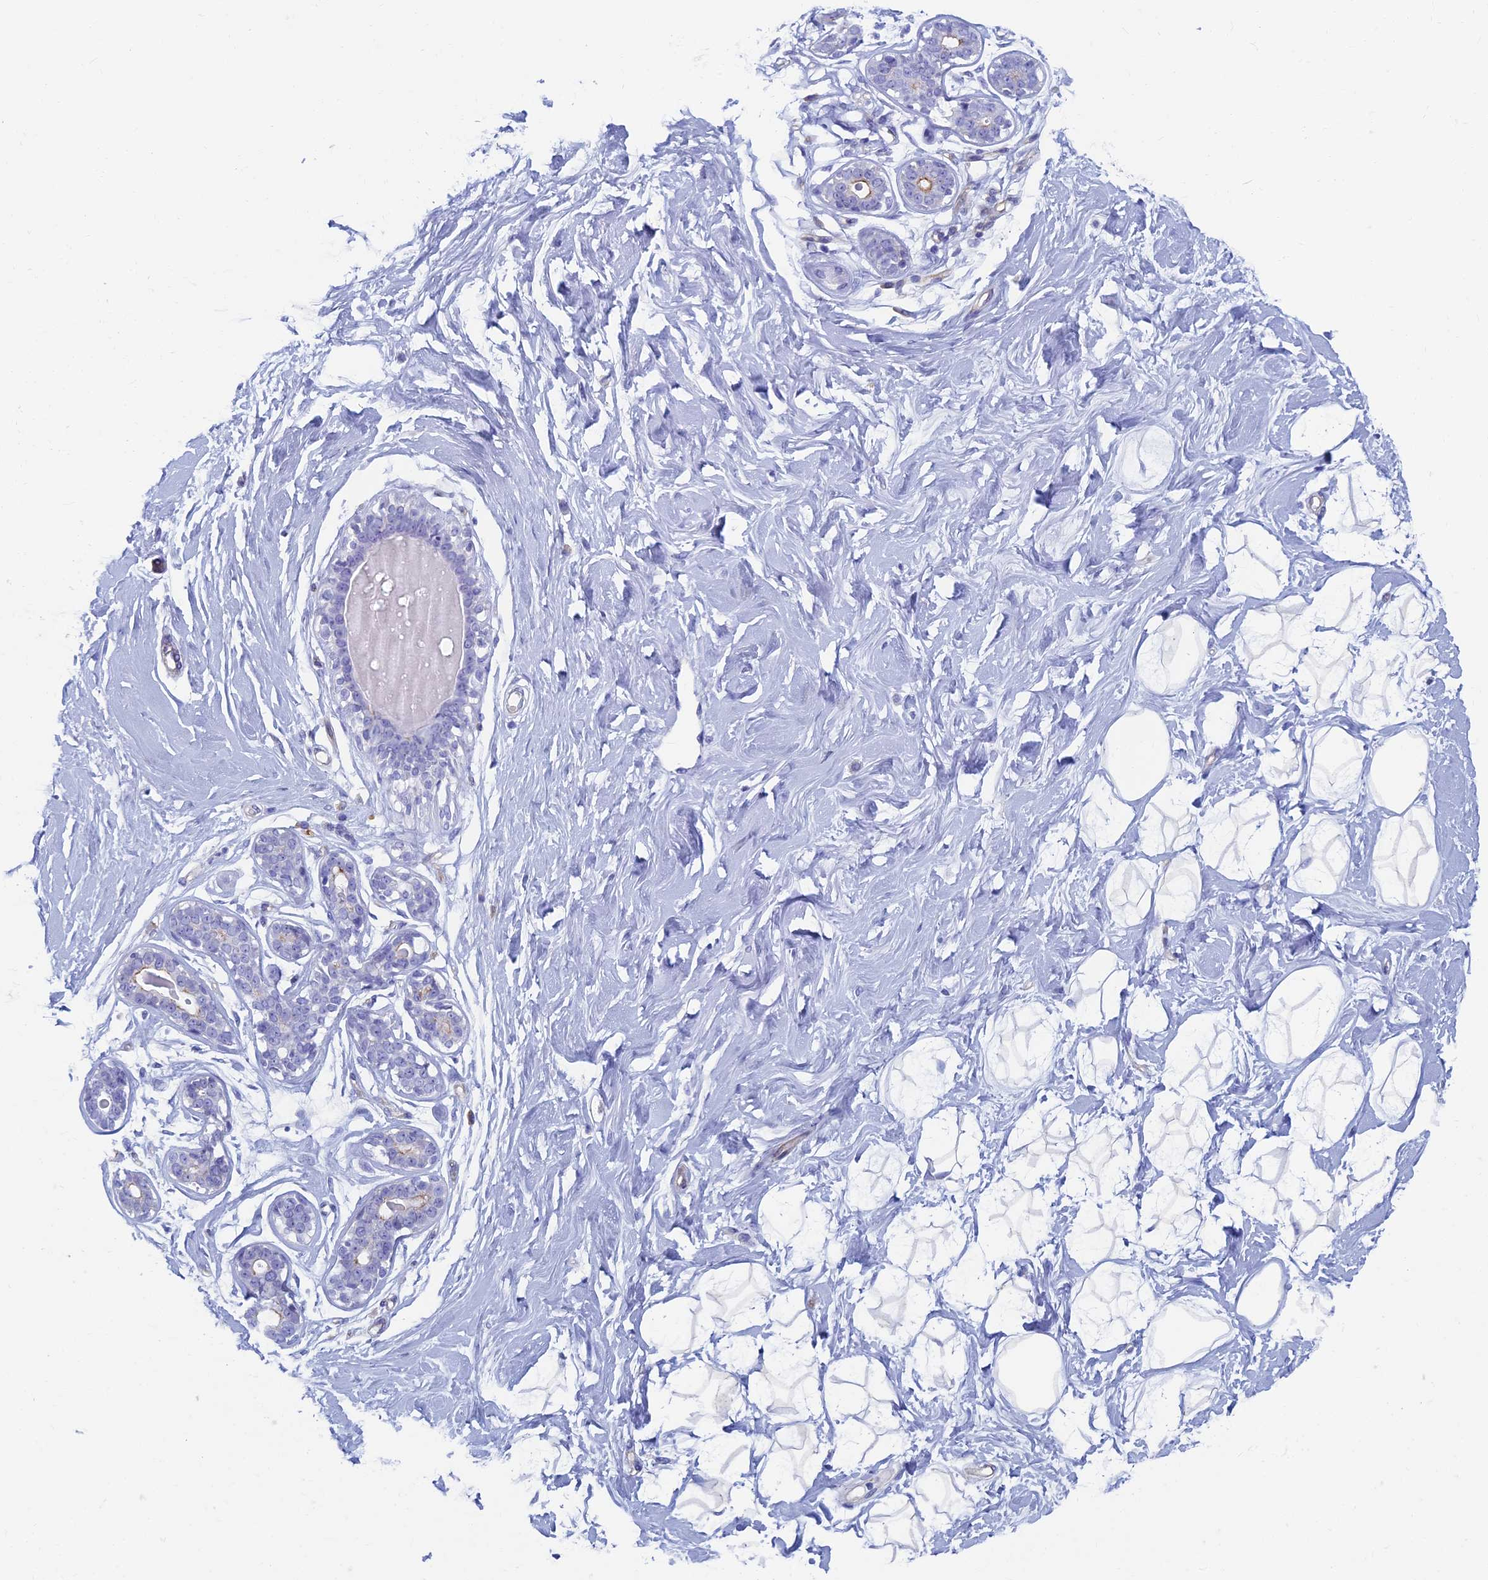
{"staining": {"intensity": "negative", "quantity": "none", "location": "none"}, "tissue": "breast", "cell_type": "Adipocytes", "image_type": "normal", "snomed": [{"axis": "morphology", "description": "Normal tissue, NOS"}, {"axis": "morphology", "description": "Adenoma, NOS"}, {"axis": "topography", "description": "Breast"}], "caption": "Immunohistochemistry micrograph of unremarkable breast stained for a protein (brown), which exhibits no positivity in adipocytes.", "gene": "MAGEB6", "patient": {"sex": "female", "age": 23}}